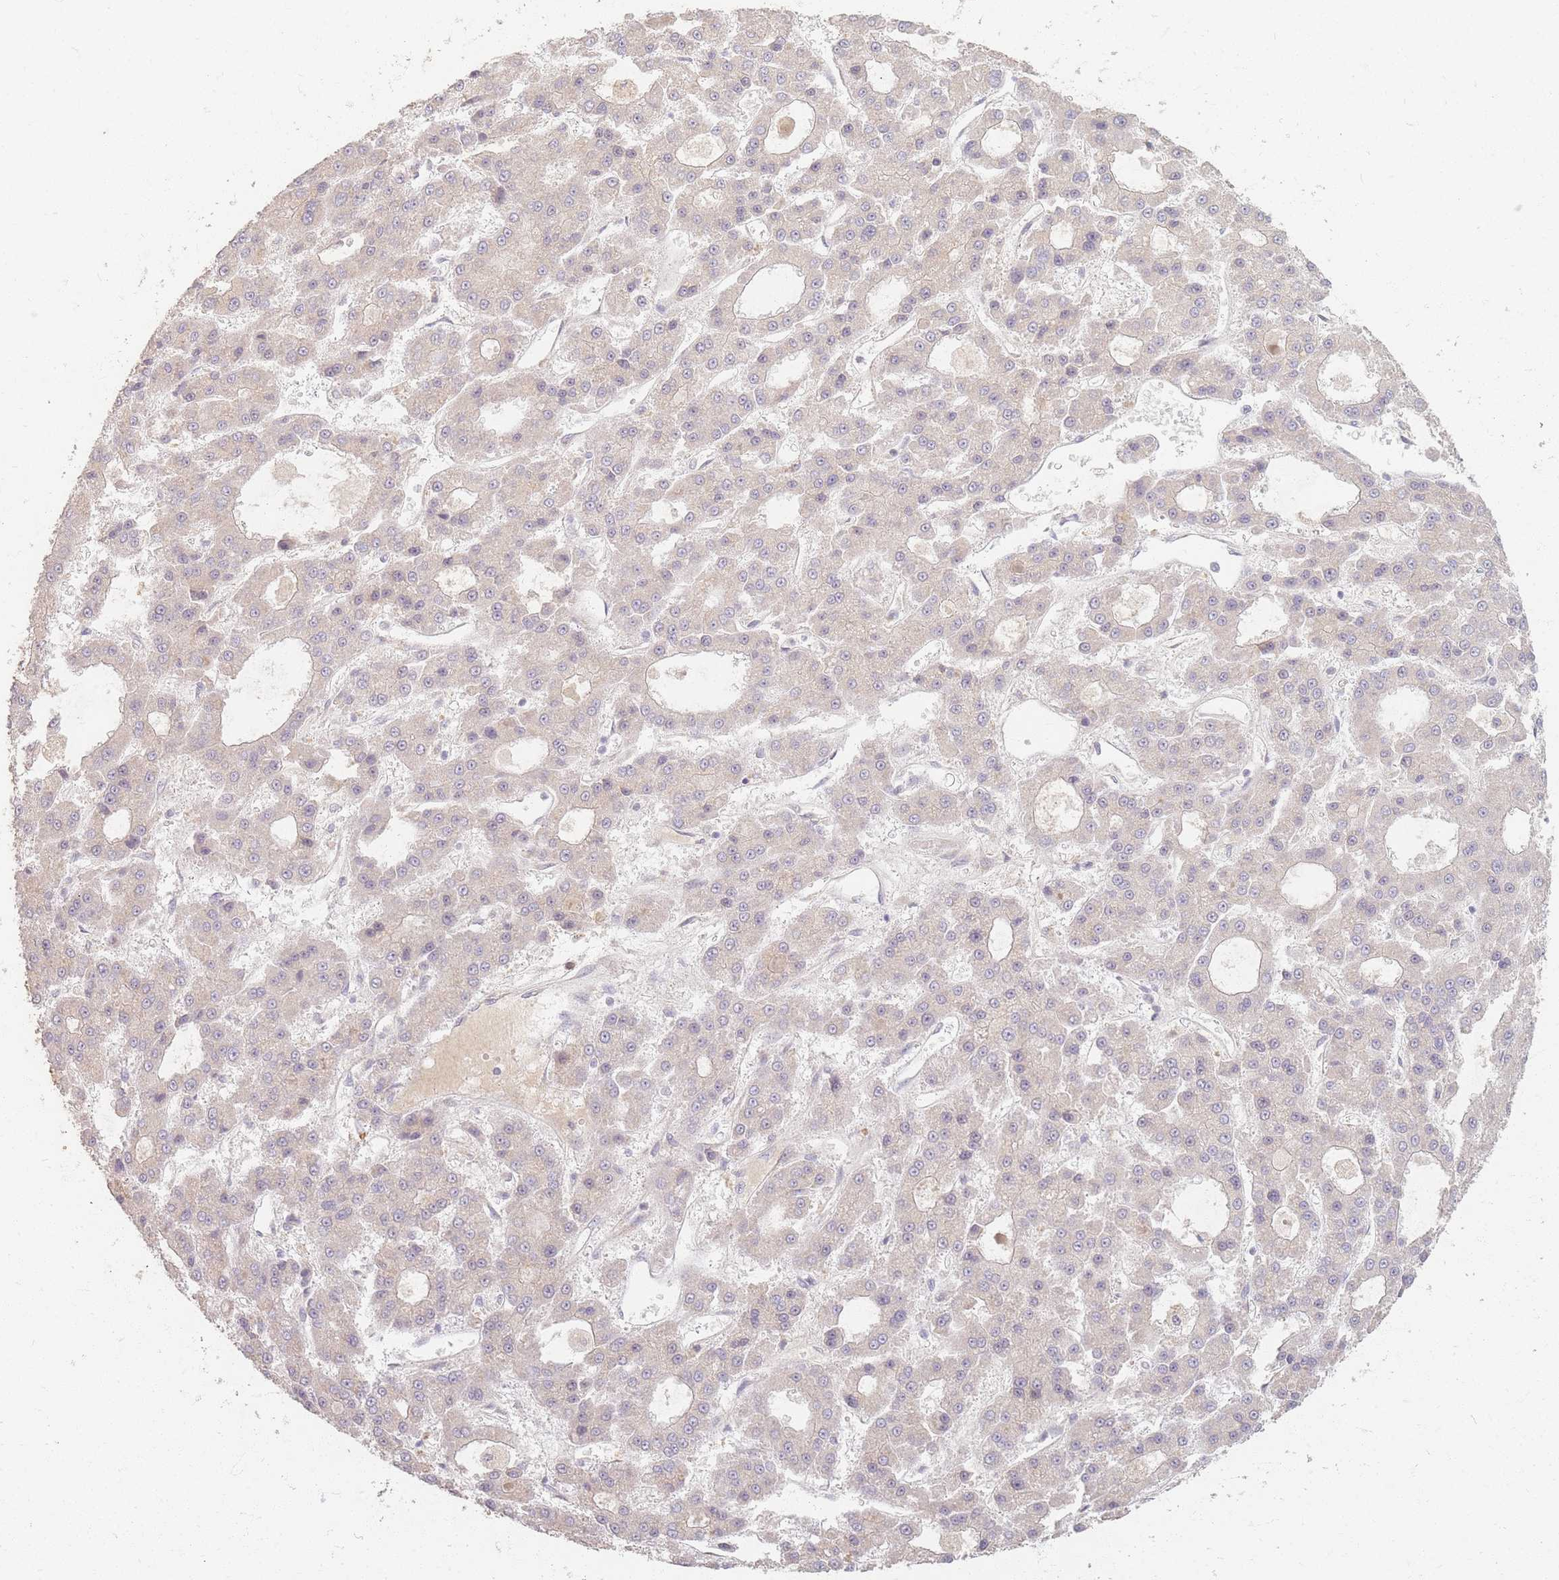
{"staining": {"intensity": "negative", "quantity": "none", "location": "none"}, "tissue": "liver cancer", "cell_type": "Tumor cells", "image_type": "cancer", "snomed": [{"axis": "morphology", "description": "Carcinoma, Hepatocellular, NOS"}, {"axis": "topography", "description": "Liver"}], "caption": "An image of human liver hepatocellular carcinoma is negative for staining in tumor cells.", "gene": "SMIM14", "patient": {"sex": "male", "age": 70}}